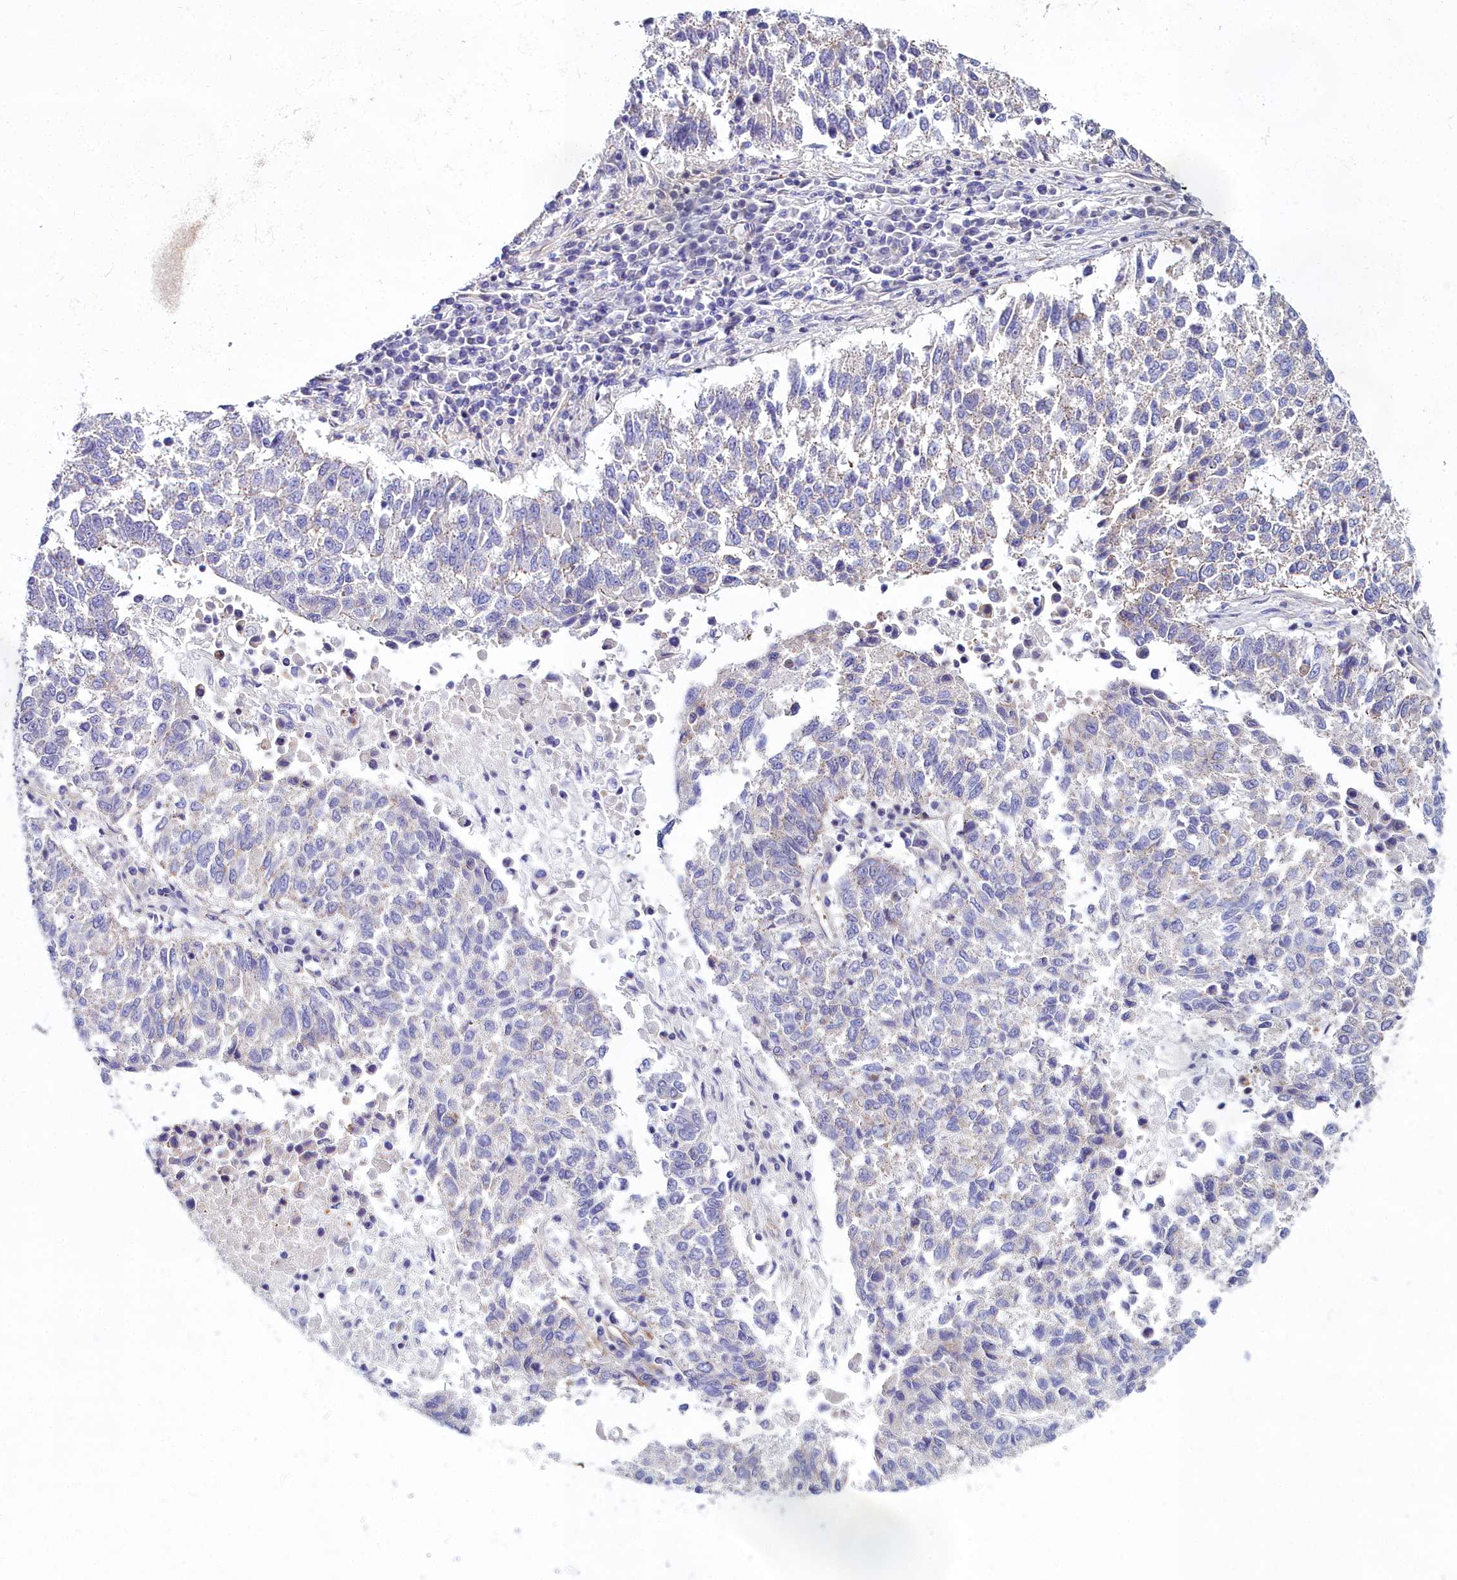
{"staining": {"intensity": "negative", "quantity": "none", "location": "none"}, "tissue": "lung cancer", "cell_type": "Tumor cells", "image_type": "cancer", "snomed": [{"axis": "morphology", "description": "Squamous cell carcinoma, NOS"}, {"axis": "topography", "description": "Lung"}], "caption": "Immunohistochemistry histopathology image of neoplastic tissue: lung squamous cell carcinoma stained with DAB shows no significant protein positivity in tumor cells. (Stains: DAB immunohistochemistry with hematoxylin counter stain, Microscopy: brightfield microscopy at high magnification).", "gene": "FADS3", "patient": {"sex": "male", "age": 73}}